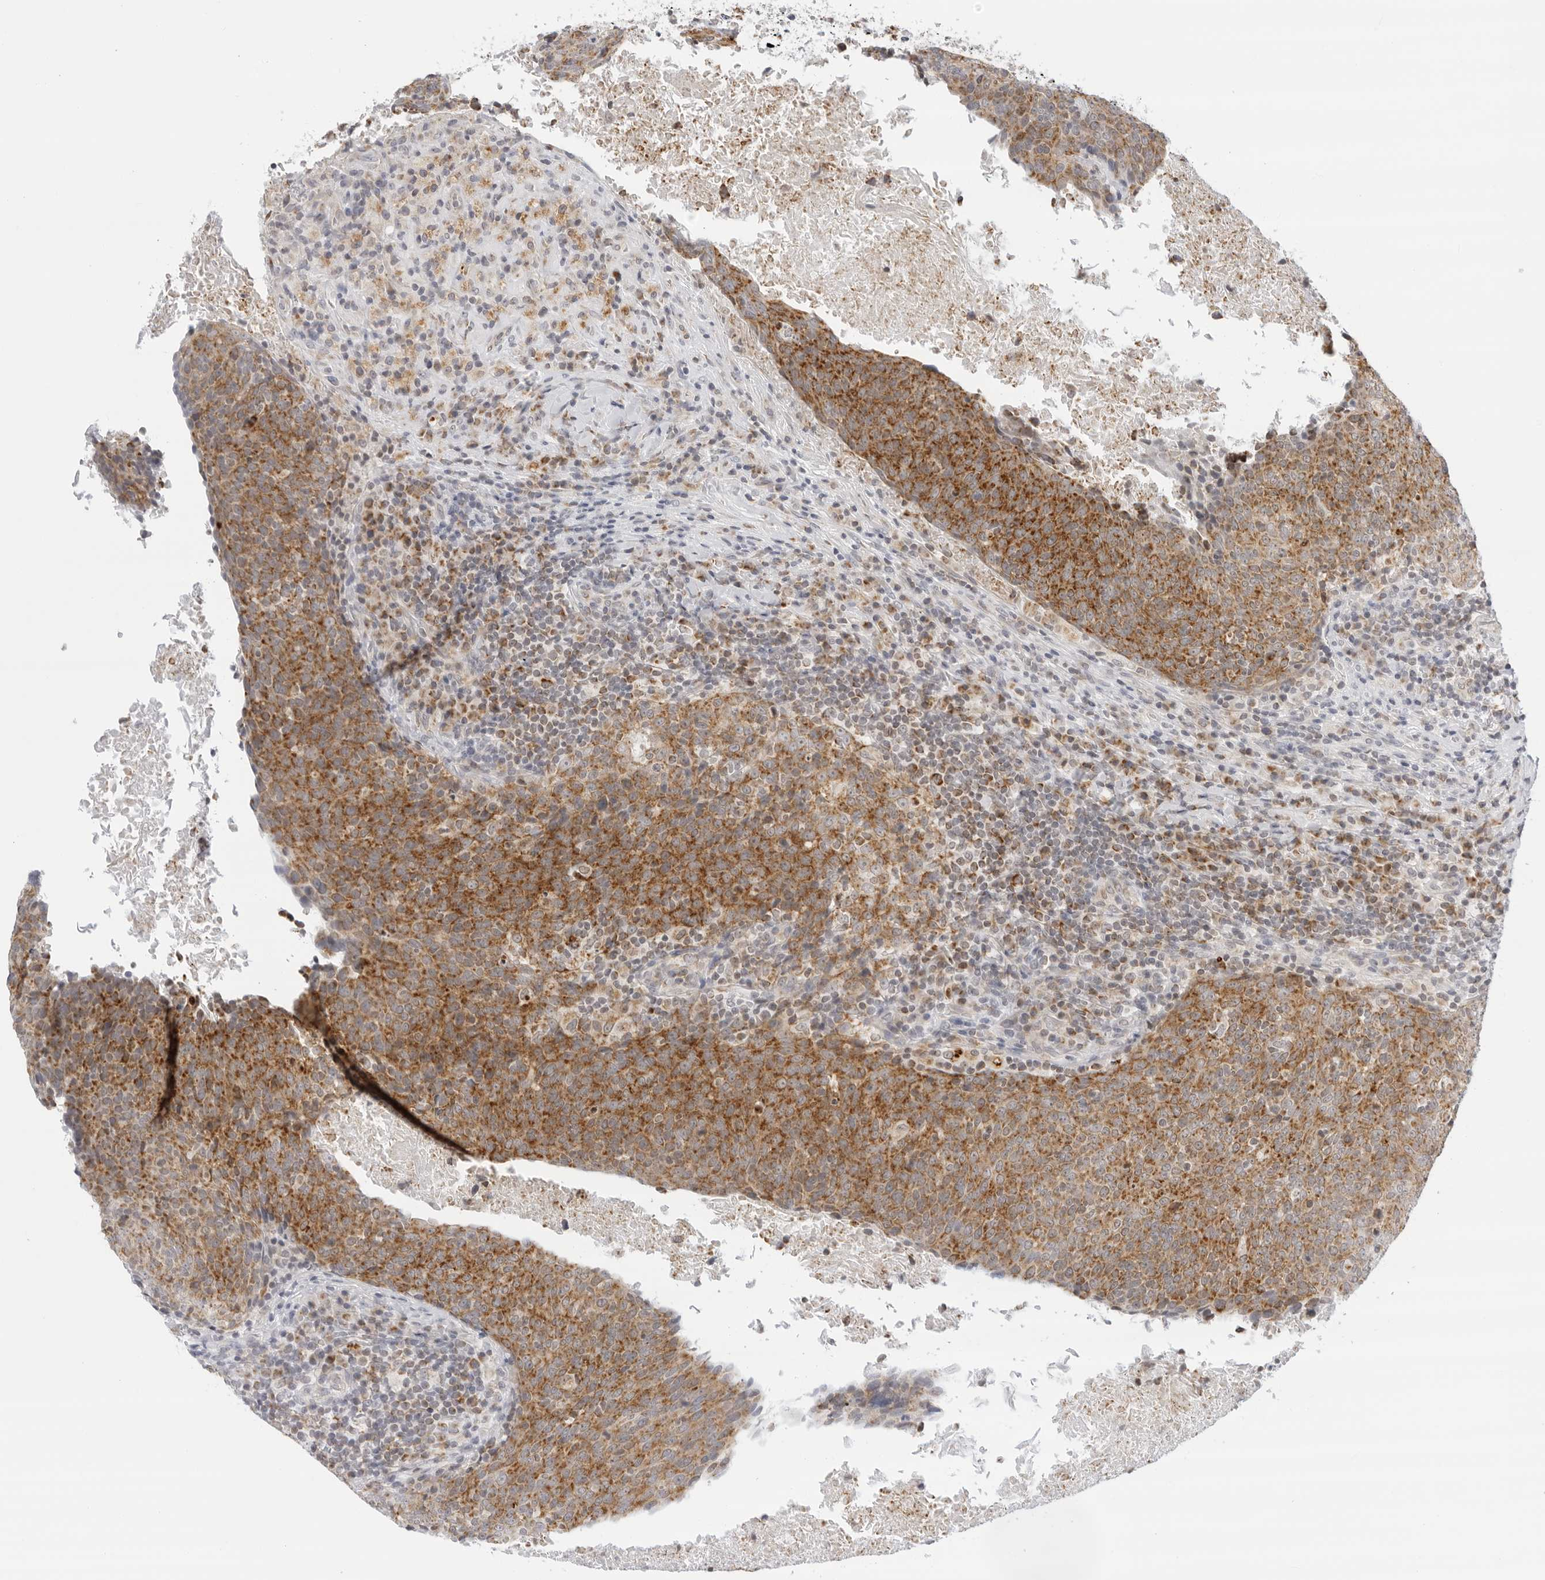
{"staining": {"intensity": "moderate", "quantity": ">75%", "location": "cytoplasmic/membranous"}, "tissue": "head and neck cancer", "cell_type": "Tumor cells", "image_type": "cancer", "snomed": [{"axis": "morphology", "description": "Squamous cell carcinoma, NOS"}, {"axis": "morphology", "description": "Squamous cell carcinoma, metastatic, NOS"}, {"axis": "topography", "description": "Lymph node"}, {"axis": "topography", "description": "Head-Neck"}], "caption": "Human metastatic squamous cell carcinoma (head and neck) stained with a brown dye demonstrates moderate cytoplasmic/membranous positive positivity in approximately >75% of tumor cells.", "gene": "CIART", "patient": {"sex": "male", "age": 62}}